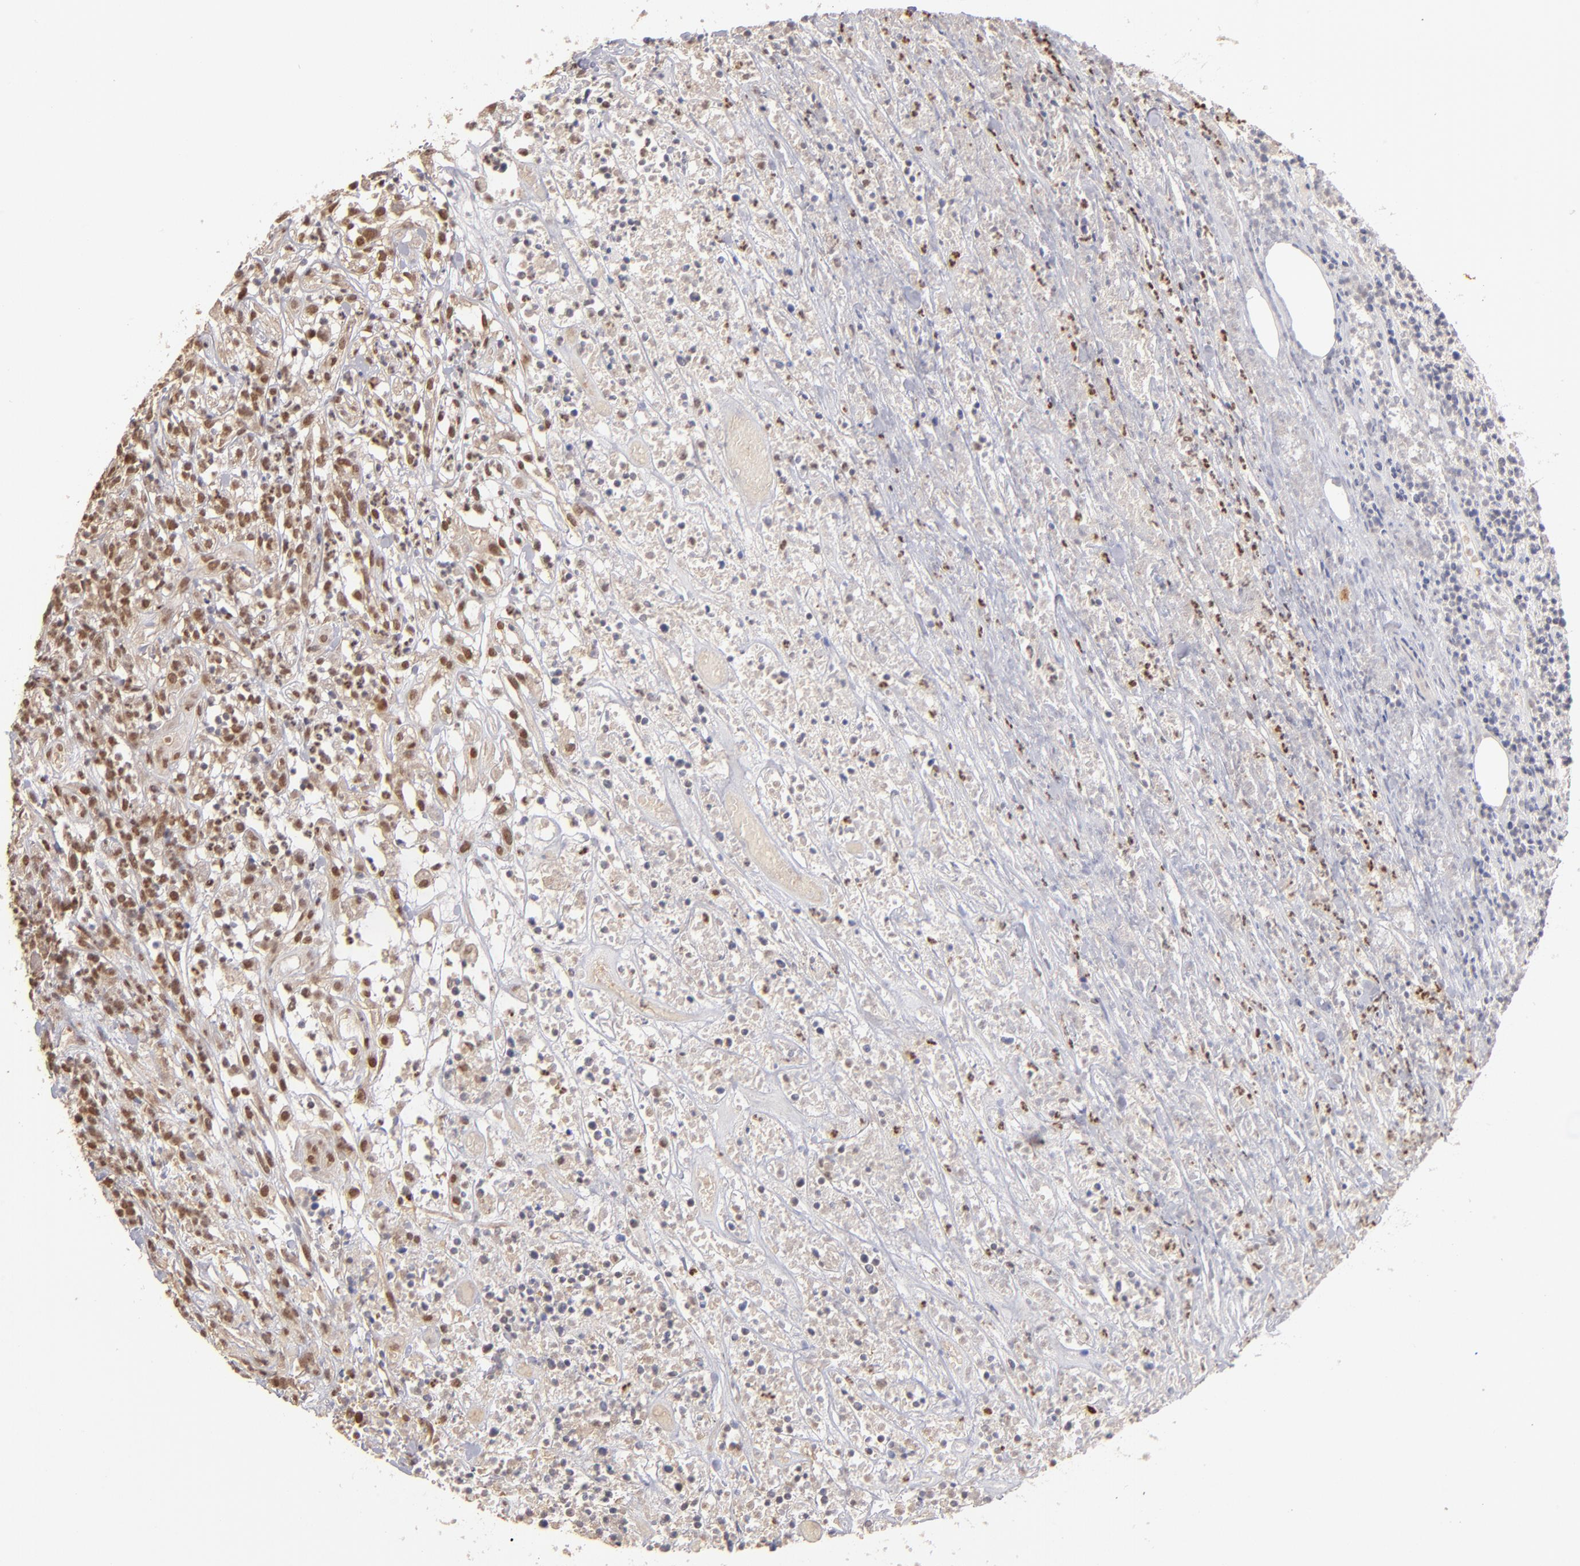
{"staining": {"intensity": "weak", "quantity": "25%-75%", "location": "nuclear"}, "tissue": "lymphoma", "cell_type": "Tumor cells", "image_type": "cancer", "snomed": [{"axis": "morphology", "description": "Malignant lymphoma, non-Hodgkin's type, High grade"}, {"axis": "topography", "description": "Lymph node"}], "caption": "The photomicrograph shows a brown stain indicating the presence of a protein in the nuclear of tumor cells in malignant lymphoma, non-Hodgkin's type (high-grade).", "gene": "NFE2", "patient": {"sex": "female", "age": 73}}